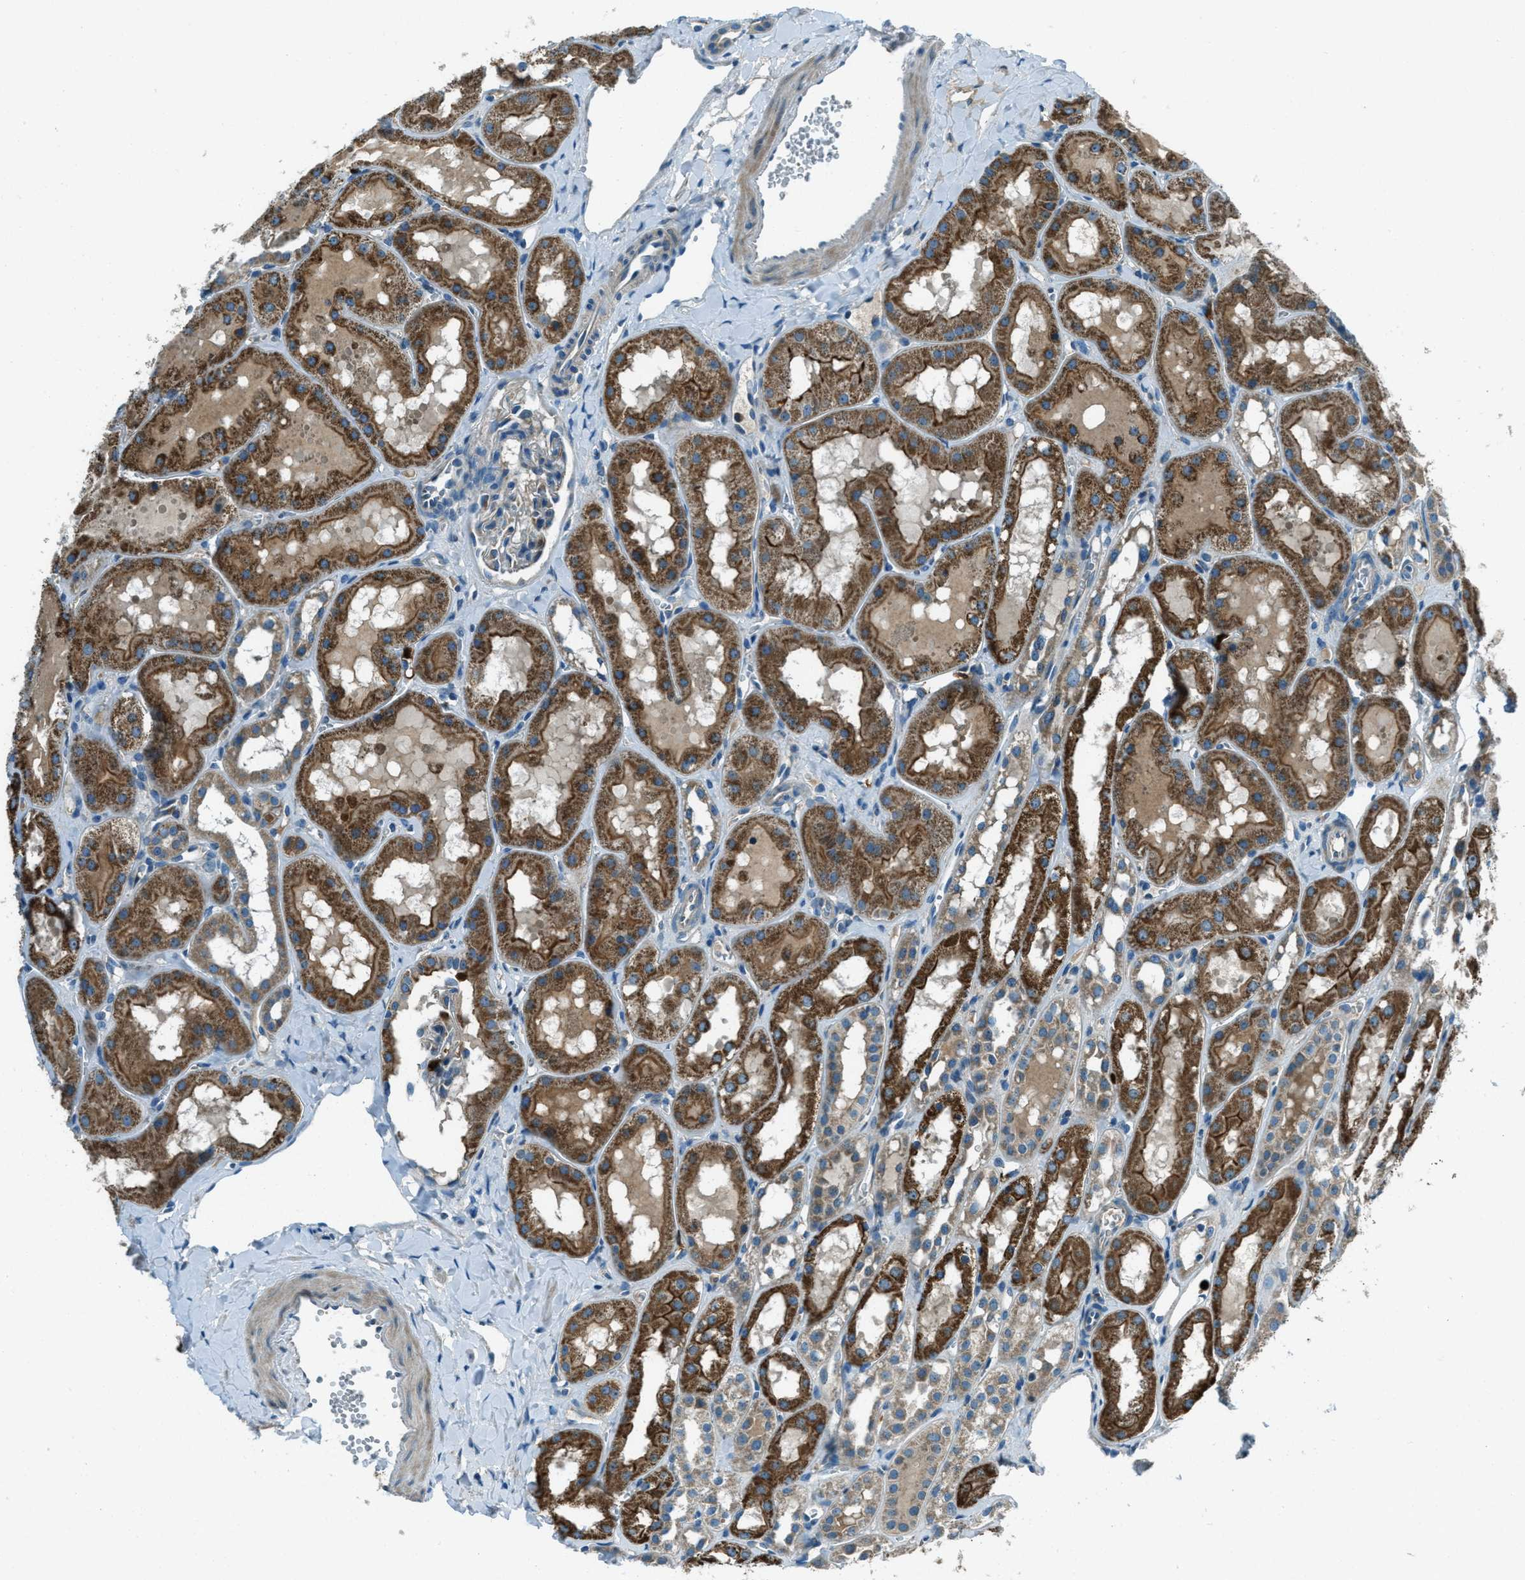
{"staining": {"intensity": "moderate", "quantity": "<25%", "location": "cytoplasmic/membranous"}, "tissue": "kidney", "cell_type": "Cells in glomeruli", "image_type": "normal", "snomed": [{"axis": "morphology", "description": "Normal tissue, NOS"}, {"axis": "topography", "description": "Kidney"}, {"axis": "topography", "description": "Urinary bladder"}], "caption": "The histopathology image reveals staining of benign kidney, revealing moderate cytoplasmic/membranous protein positivity (brown color) within cells in glomeruli.", "gene": "FAR1", "patient": {"sex": "male", "age": 16}}